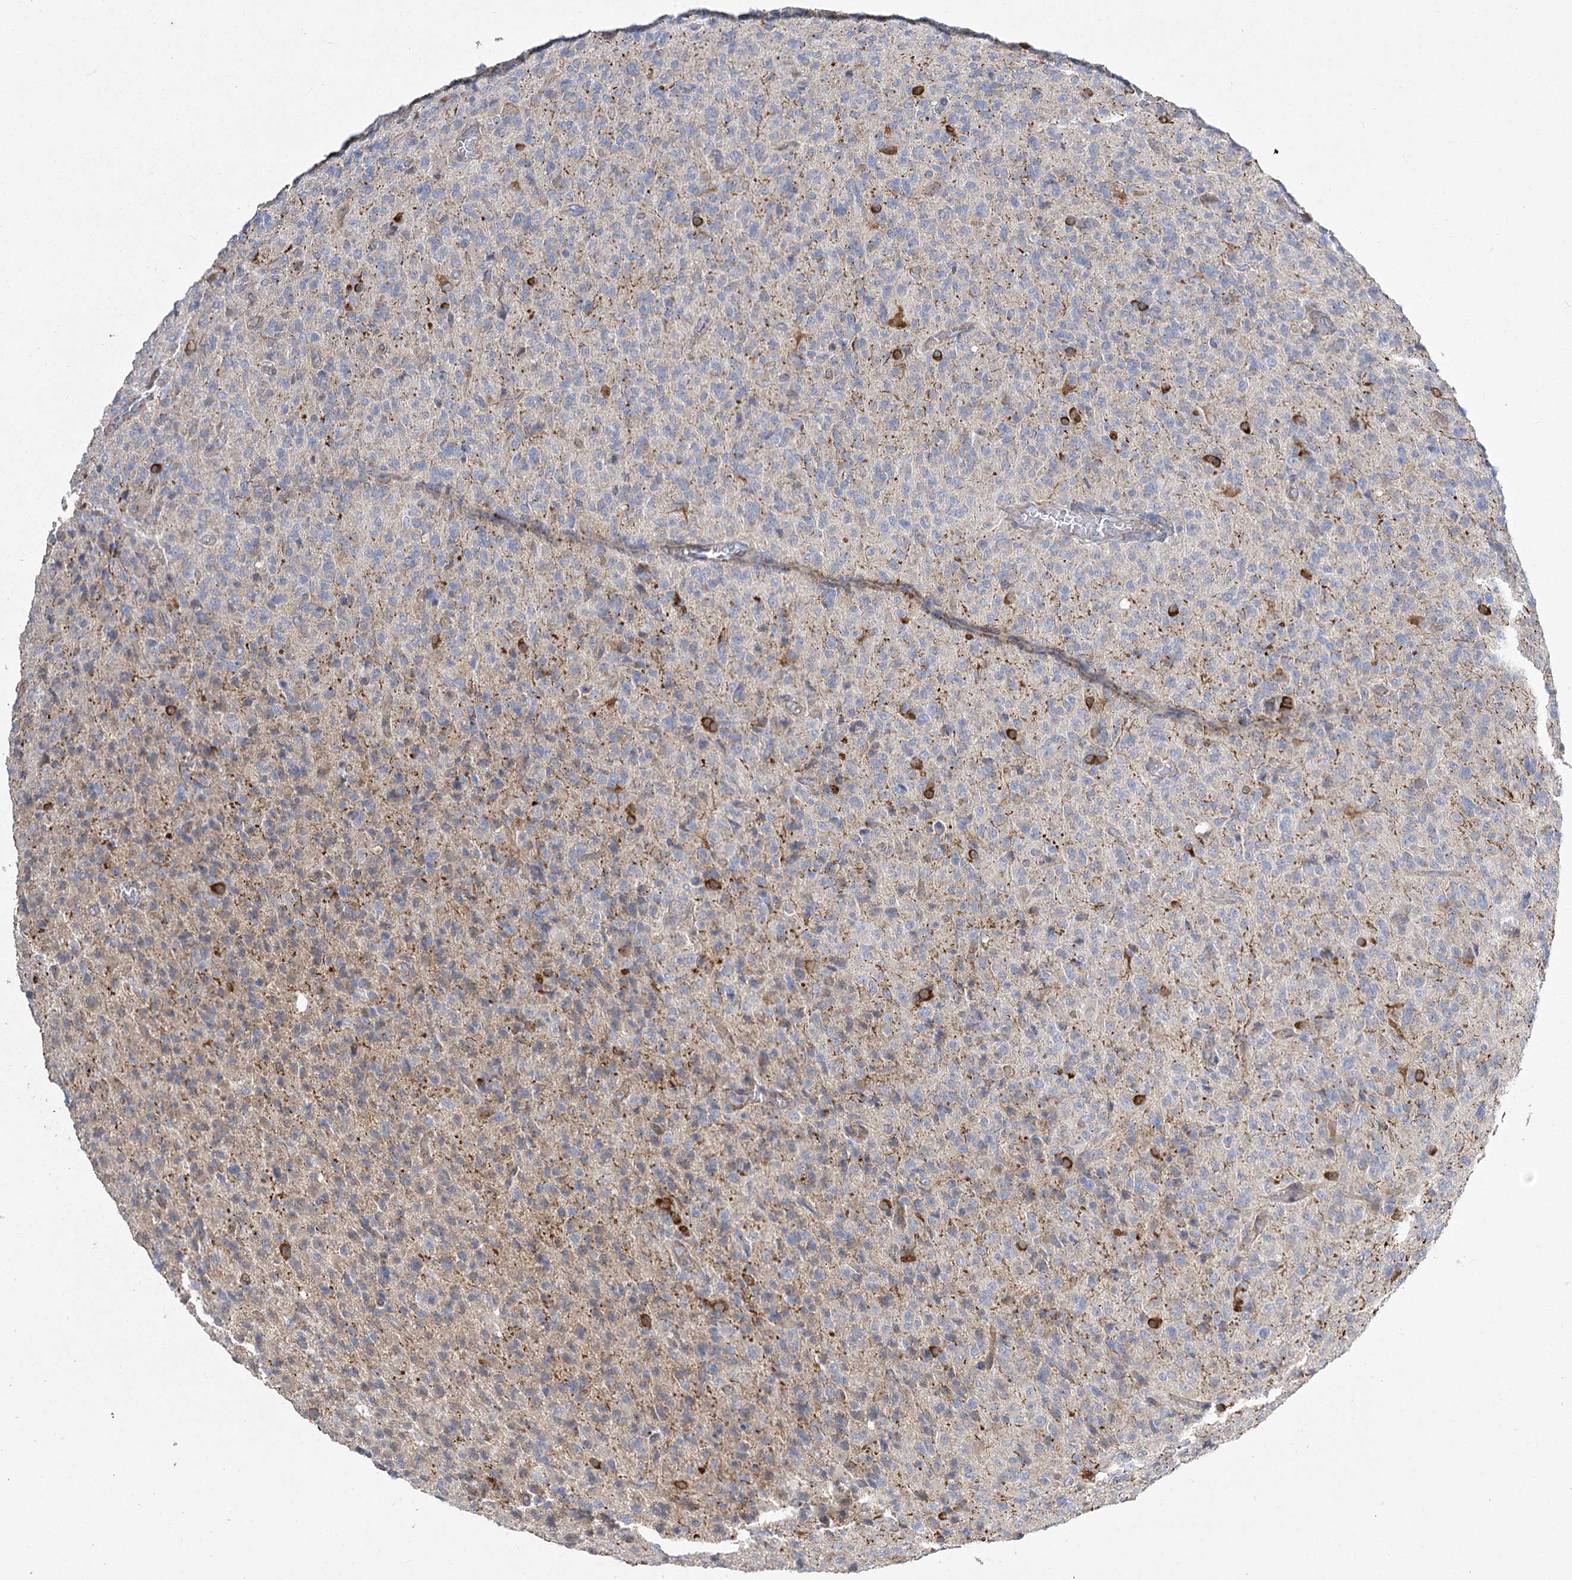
{"staining": {"intensity": "negative", "quantity": "none", "location": "none"}, "tissue": "glioma", "cell_type": "Tumor cells", "image_type": "cancer", "snomed": [{"axis": "morphology", "description": "Glioma, malignant, High grade"}, {"axis": "topography", "description": "Brain"}], "caption": "This histopathology image is of malignant high-grade glioma stained with immunohistochemistry to label a protein in brown with the nuclei are counter-stained blue. There is no positivity in tumor cells.", "gene": "RMDN2", "patient": {"sex": "female", "age": 57}}